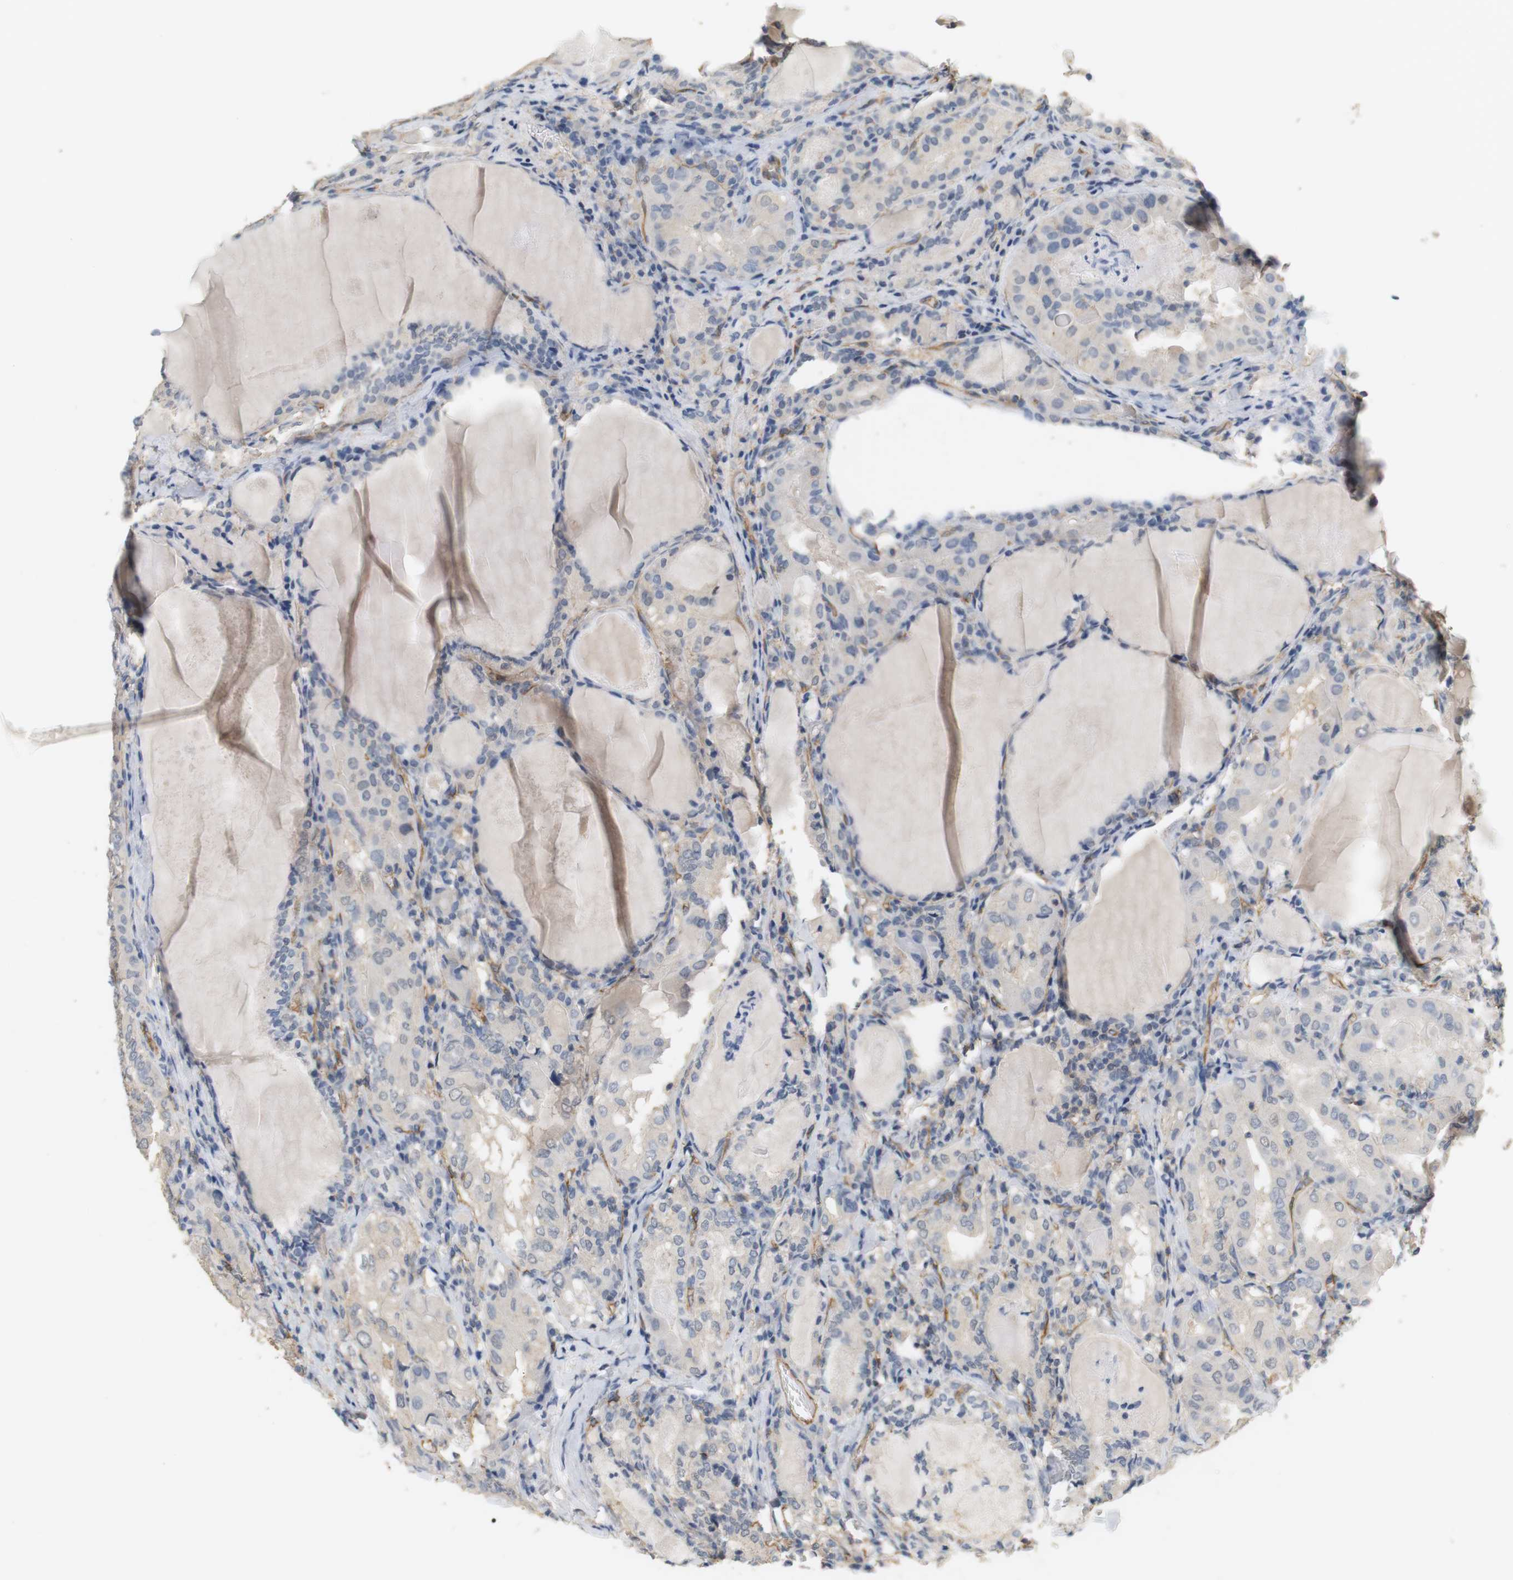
{"staining": {"intensity": "negative", "quantity": "none", "location": "none"}, "tissue": "thyroid cancer", "cell_type": "Tumor cells", "image_type": "cancer", "snomed": [{"axis": "morphology", "description": "Papillary adenocarcinoma, NOS"}, {"axis": "topography", "description": "Thyroid gland"}], "caption": "Micrograph shows no protein staining in tumor cells of thyroid cancer (papillary adenocarcinoma) tissue.", "gene": "OSR1", "patient": {"sex": "female", "age": 42}}